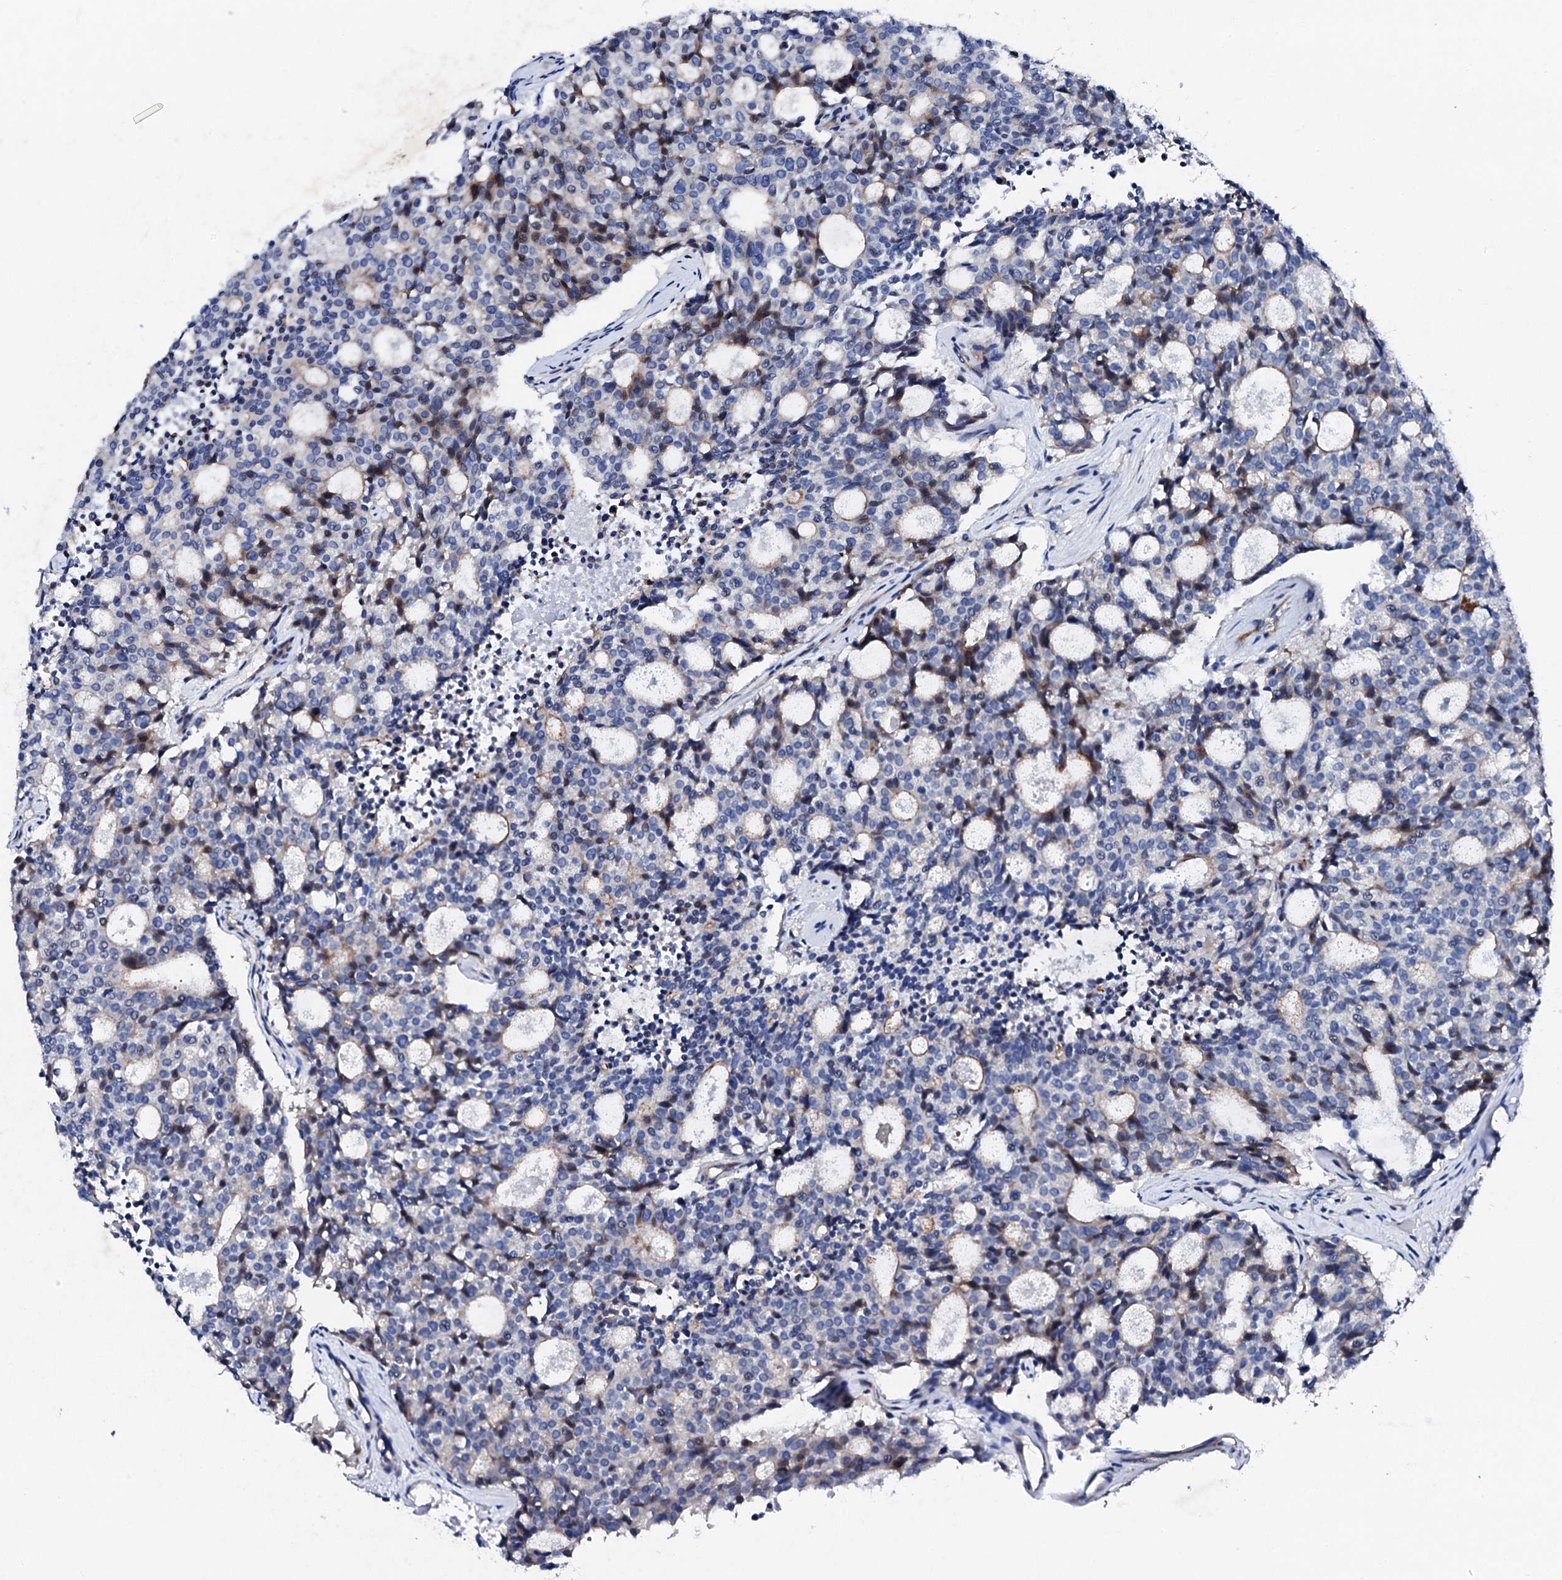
{"staining": {"intensity": "negative", "quantity": "none", "location": "none"}, "tissue": "carcinoid", "cell_type": "Tumor cells", "image_type": "cancer", "snomed": [{"axis": "morphology", "description": "Carcinoid, malignant, NOS"}, {"axis": "topography", "description": "Pancreas"}], "caption": "Tumor cells show no significant expression in carcinoid (malignant).", "gene": "TRDN", "patient": {"sex": "female", "age": 54}}